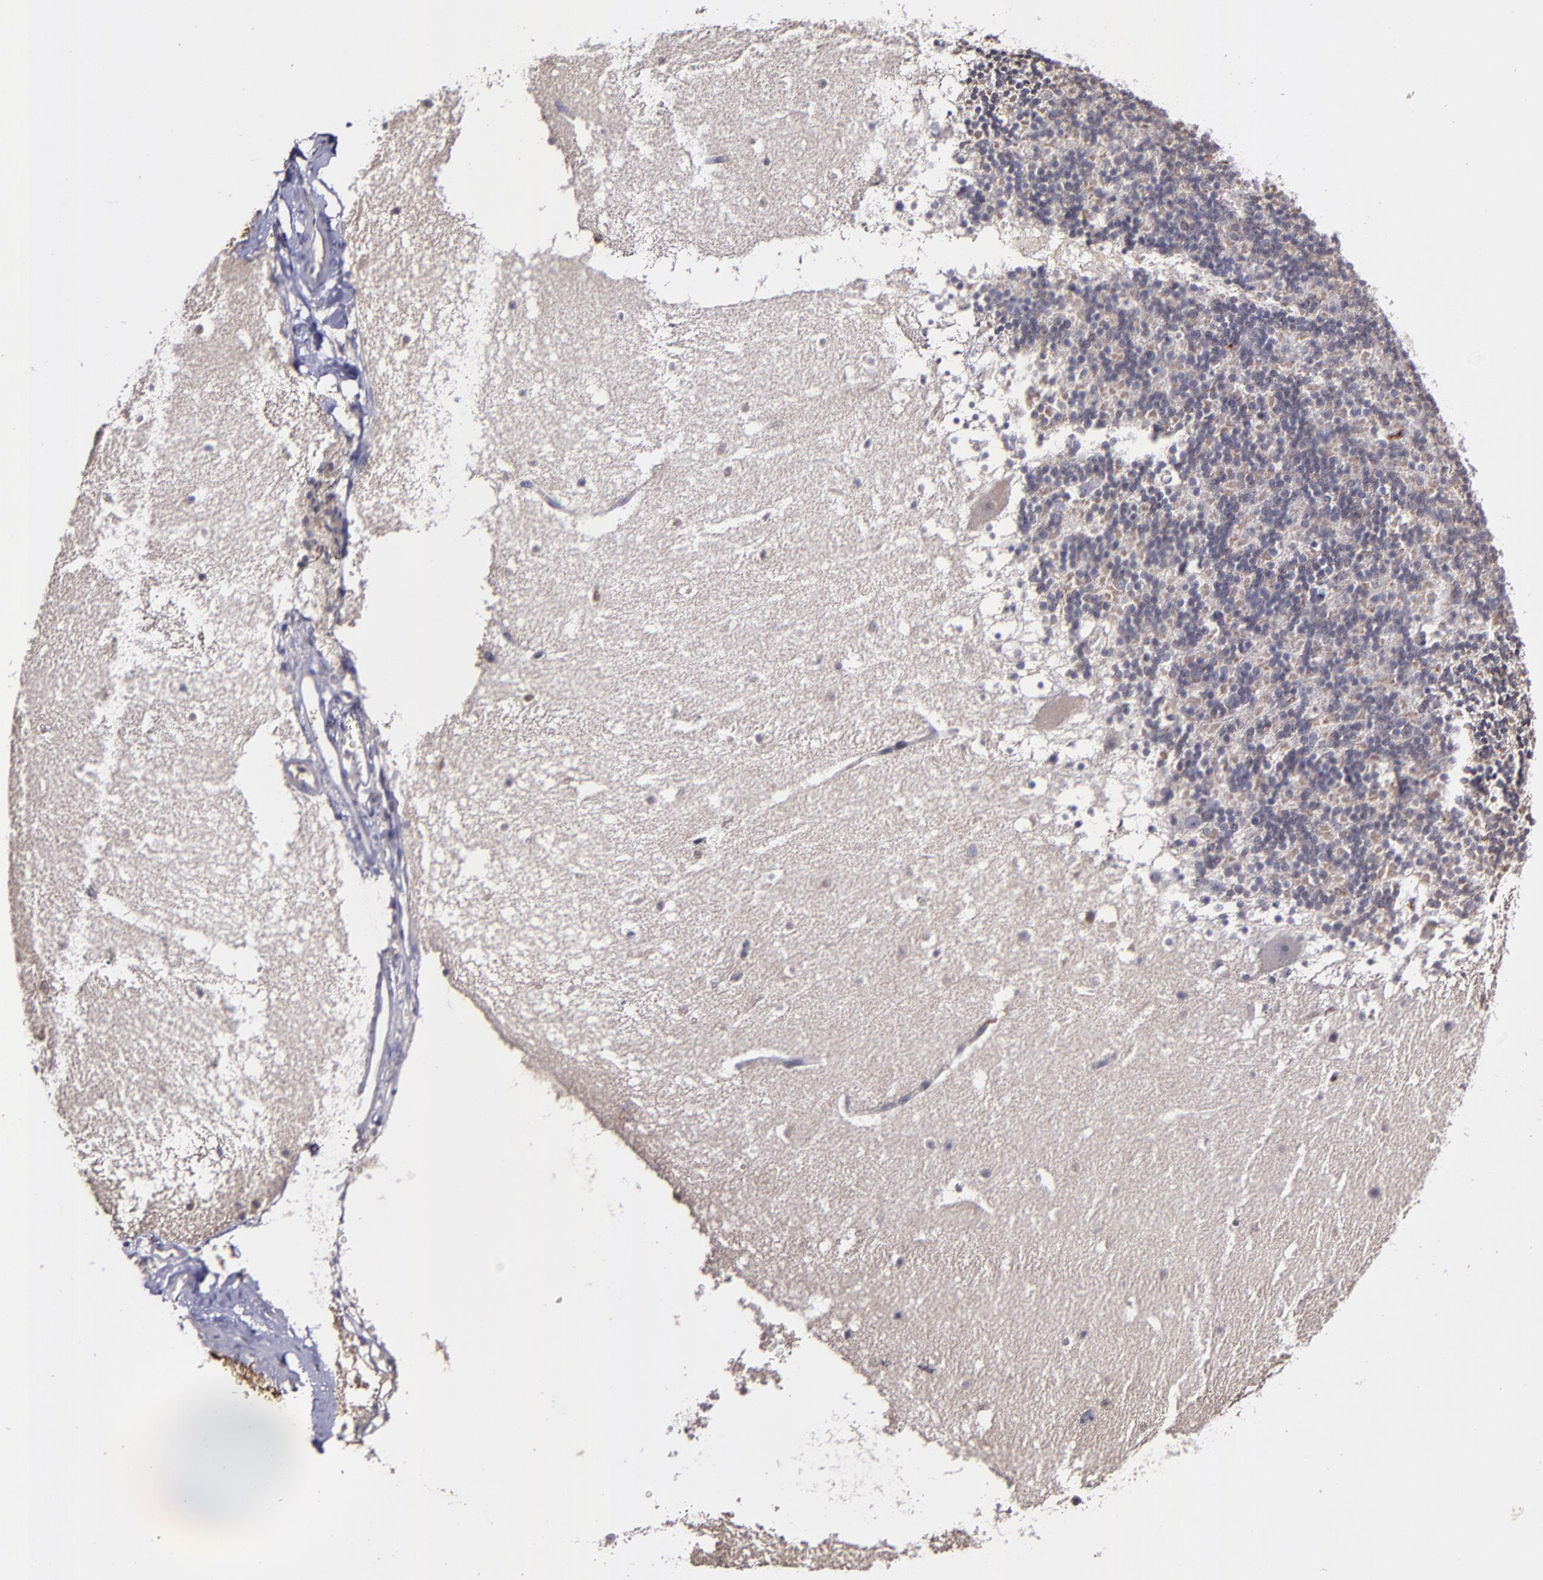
{"staining": {"intensity": "negative", "quantity": "none", "location": "none"}, "tissue": "cerebellum", "cell_type": "Cells in granular layer", "image_type": "normal", "snomed": [{"axis": "morphology", "description": "Normal tissue, NOS"}, {"axis": "topography", "description": "Cerebellum"}], "caption": "A micrograph of cerebellum stained for a protein reveals no brown staining in cells in granular layer. (DAB immunohistochemistry, high magnification).", "gene": "MASP1", "patient": {"sex": "male", "age": 45}}